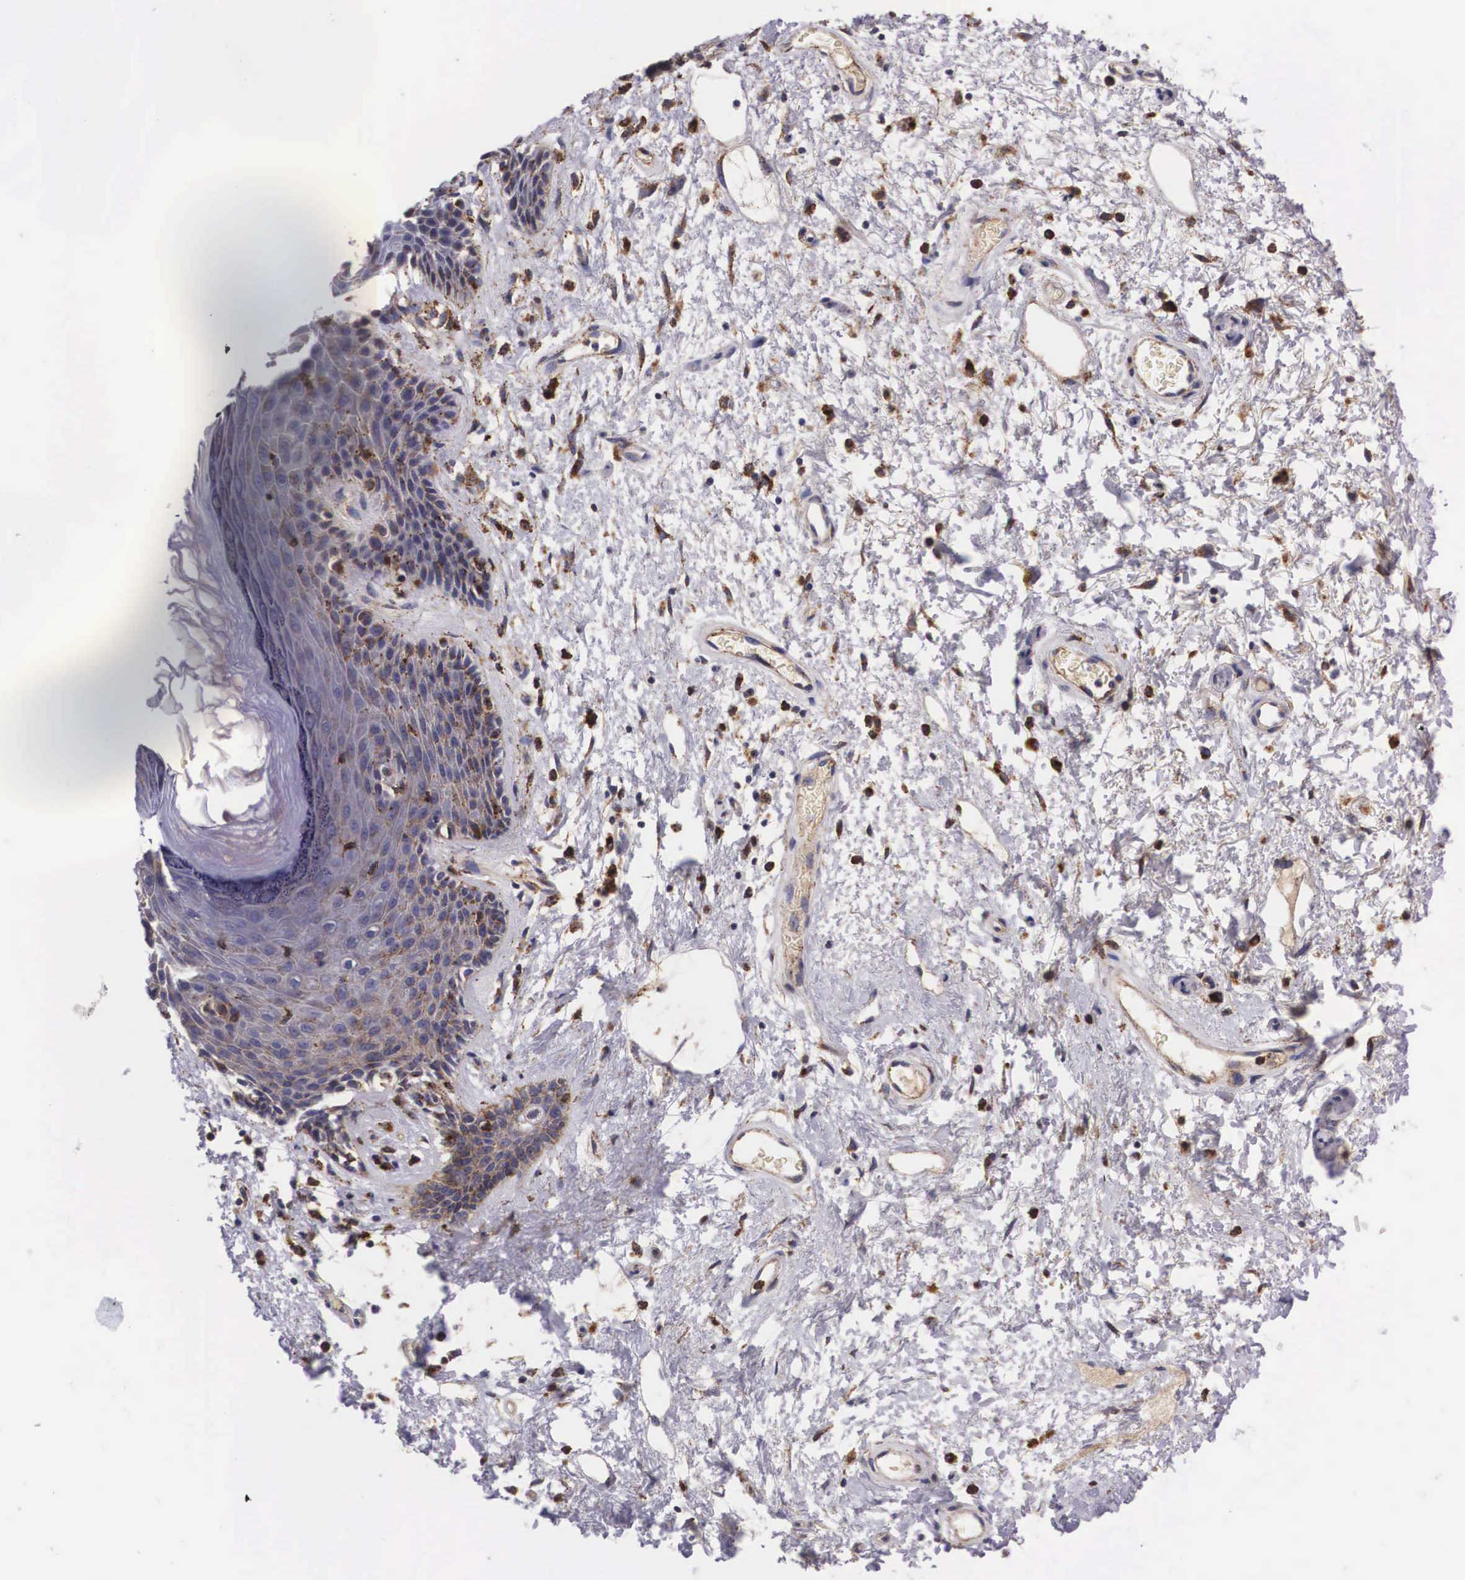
{"staining": {"intensity": "weak", "quantity": "<25%", "location": "cytoplasmic/membranous"}, "tissue": "skin", "cell_type": "Epidermal cells", "image_type": "normal", "snomed": [{"axis": "morphology", "description": "Normal tissue, NOS"}, {"axis": "topography", "description": "Anal"}, {"axis": "topography", "description": "Peripheral nerve tissue"}], "caption": "DAB immunohistochemical staining of normal human skin shows no significant staining in epidermal cells. Brightfield microscopy of immunohistochemistry (IHC) stained with DAB (brown) and hematoxylin (blue), captured at high magnification.", "gene": "NAGA", "patient": {"sex": "female", "age": 46}}